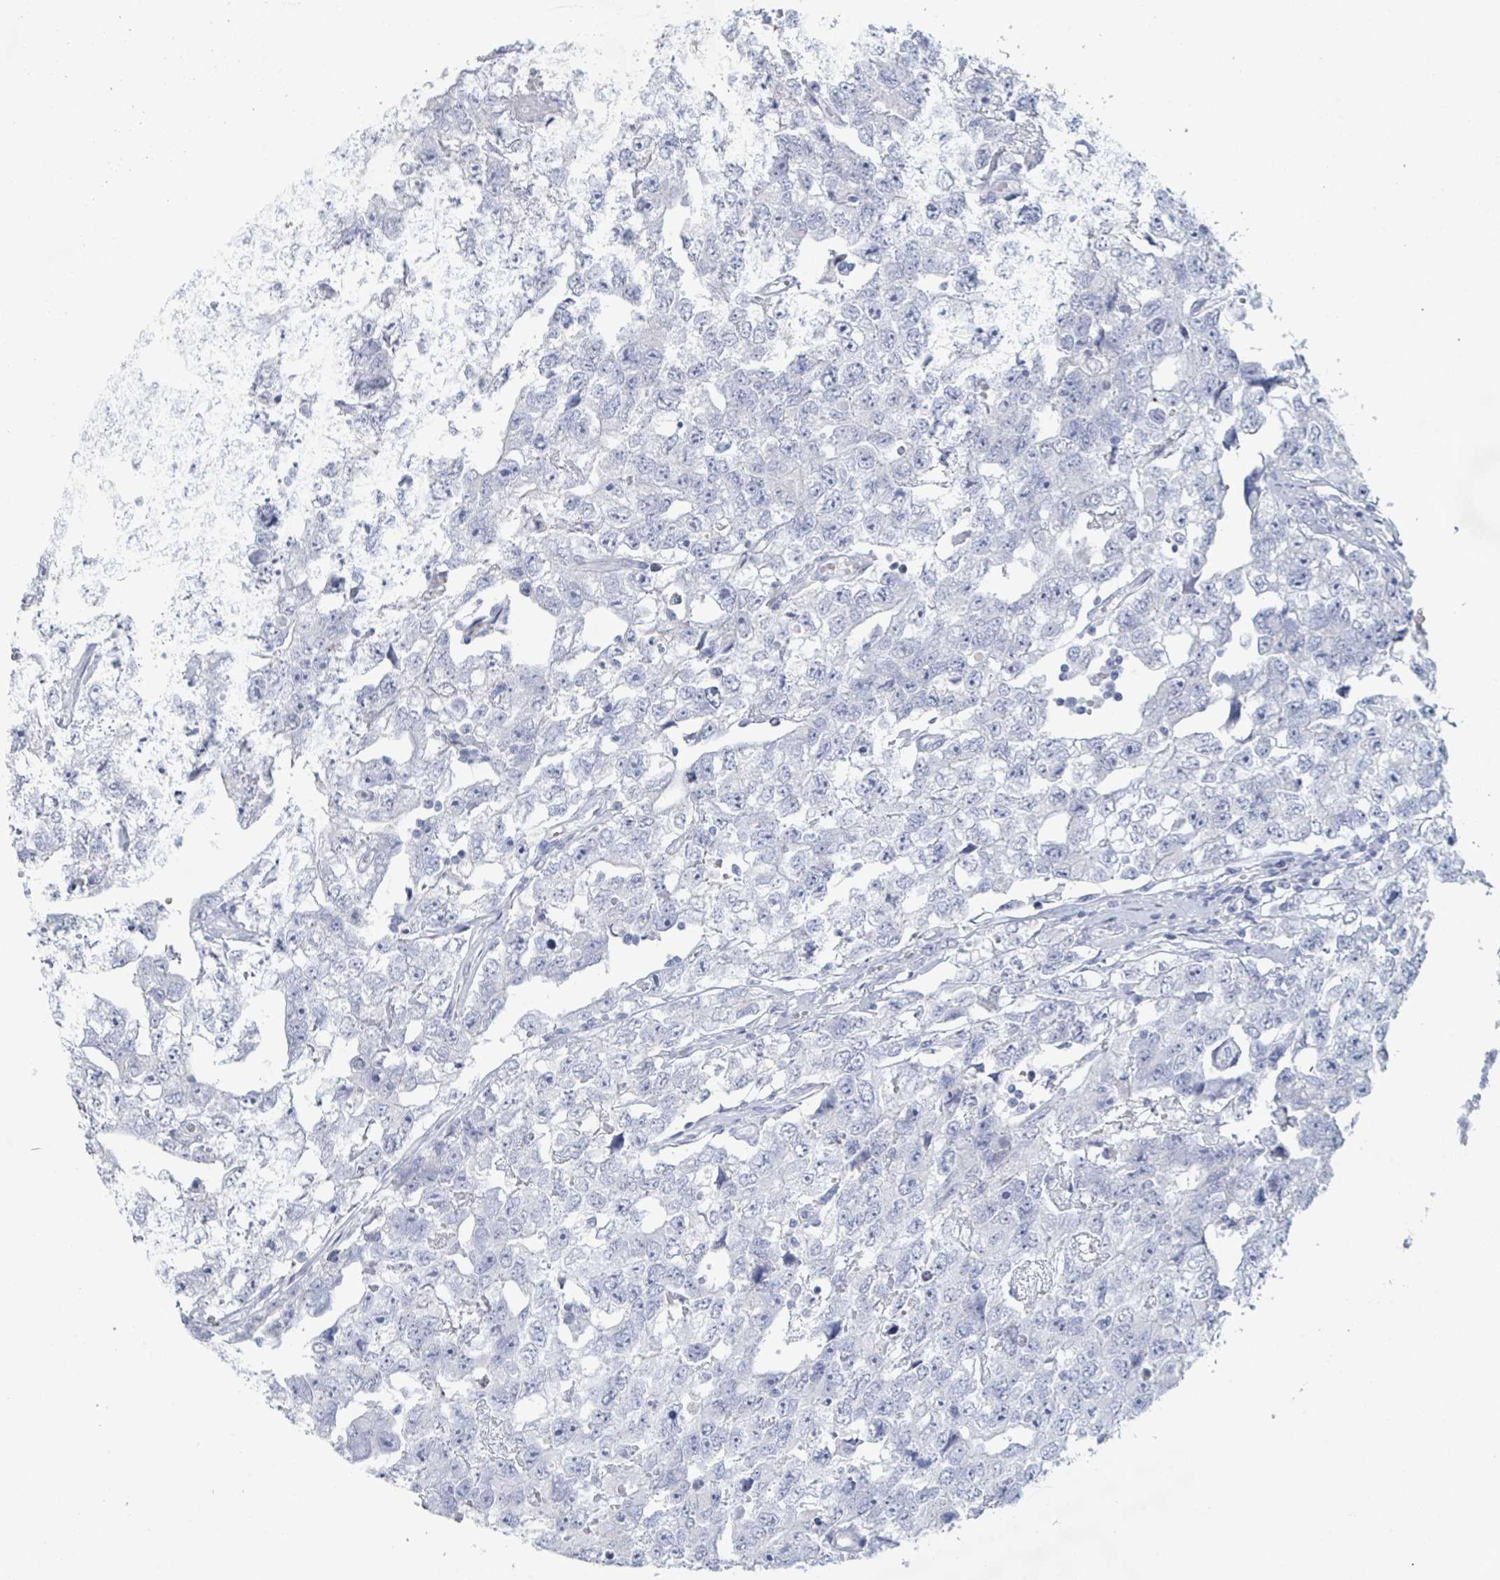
{"staining": {"intensity": "negative", "quantity": "none", "location": "none"}, "tissue": "testis cancer", "cell_type": "Tumor cells", "image_type": "cancer", "snomed": [{"axis": "morphology", "description": "Carcinoma, Embryonal, NOS"}, {"axis": "topography", "description": "Testis"}], "caption": "Immunohistochemistry micrograph of human embryonal carcinoma (testis) stained for a protein (brown), which demonstrates no positivity in tumor cells.", "gene": "PGA3", "patient": {"sex": "male", "age": 22}}